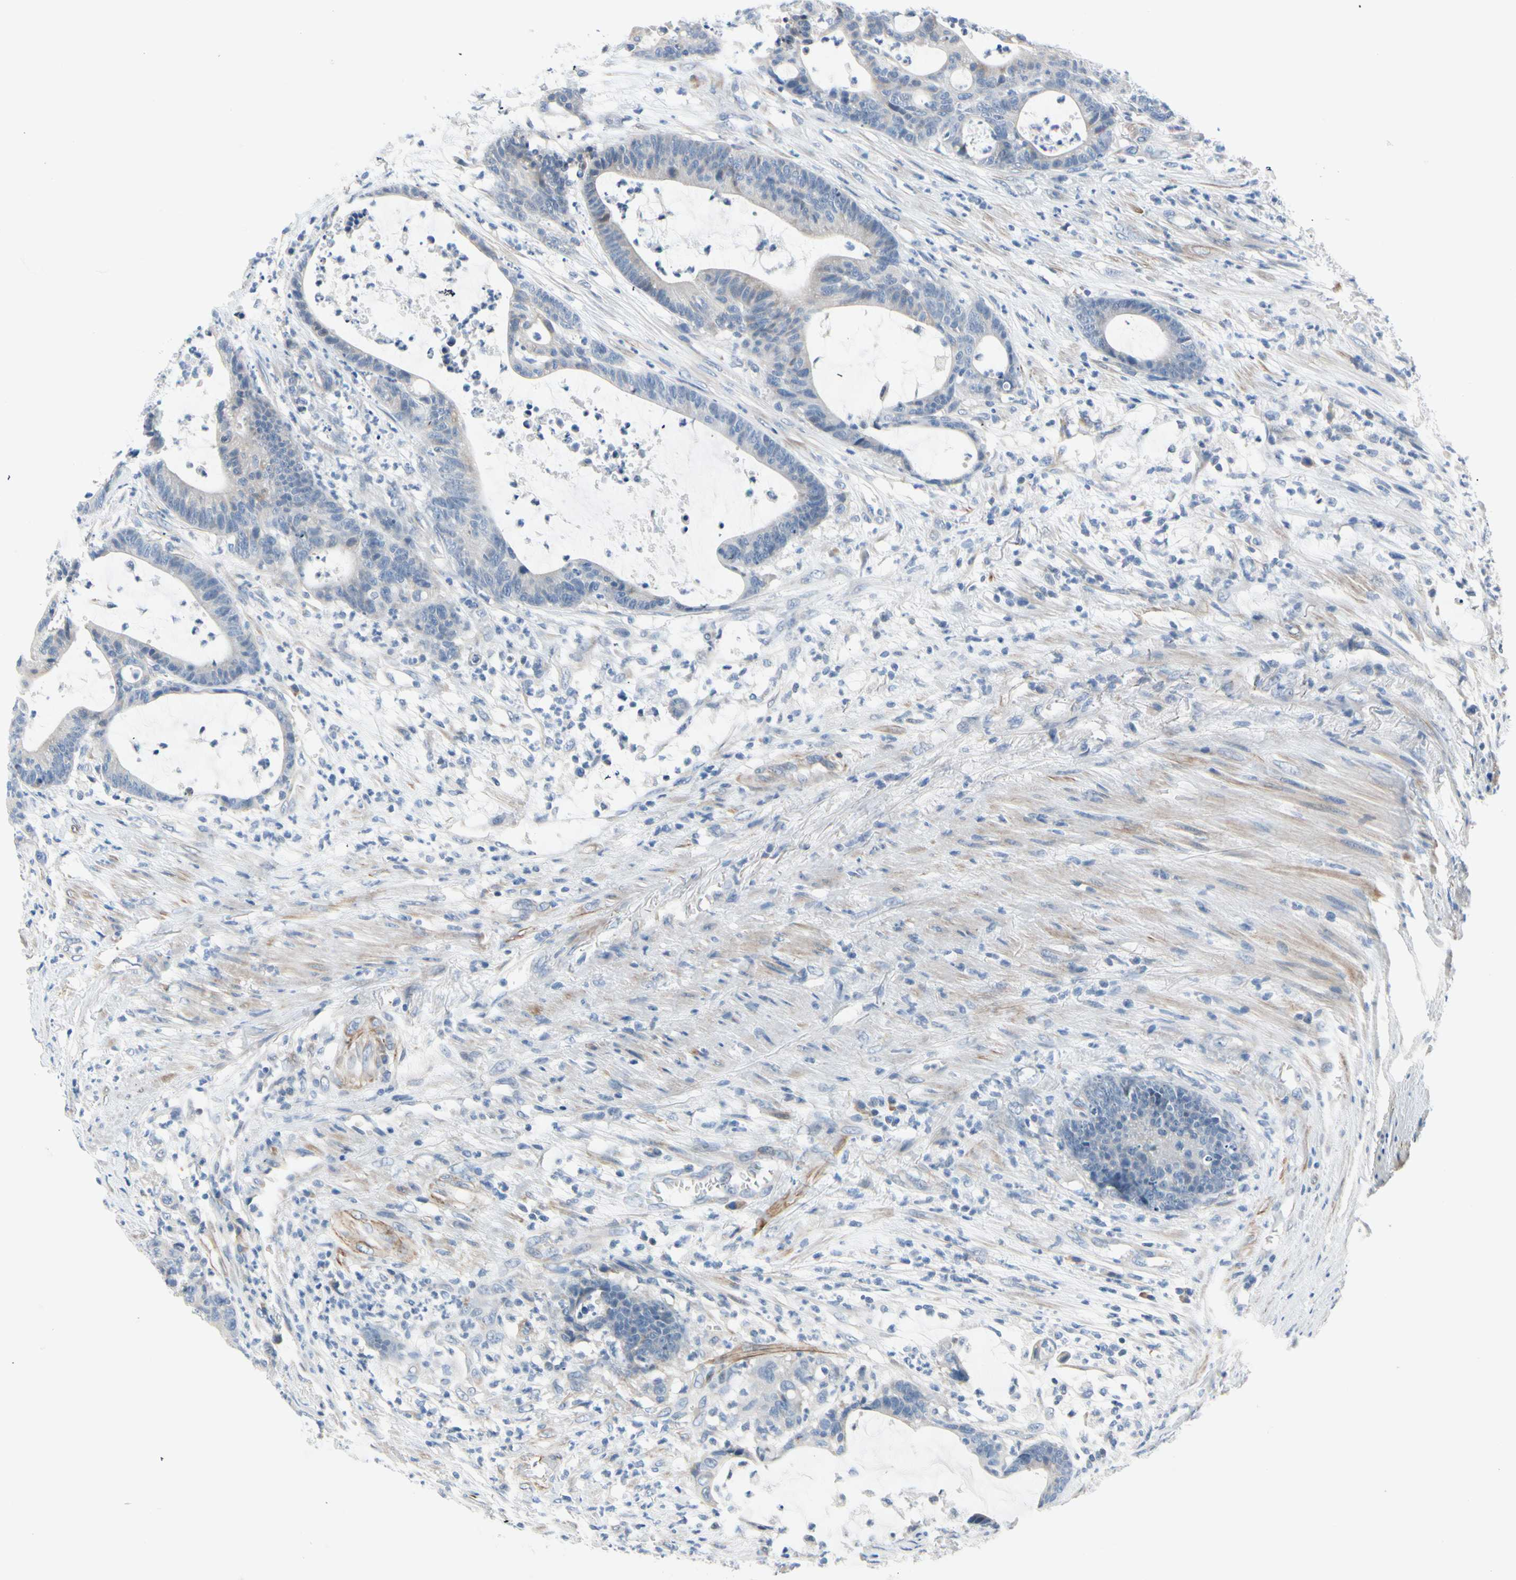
{"staining": {"intensity": "weak", "quantity": "<25%", "location": "cytoplasmic/membranous"}, "tissue": "colorectal cancer", "cell_type": "Tumor cells", "image_type": "cancer", "snomed": [{"axis": "morphology", "description": "Adenocarcinoma, NOS"}, {"axis": "topography", "description": "Colon"}], "caption": "The photomicrograph shows no significant positivity in tumor cells of colorectal cancer.", "gene": "FCER2", "patient": {"sex": "female", "age": 84}}